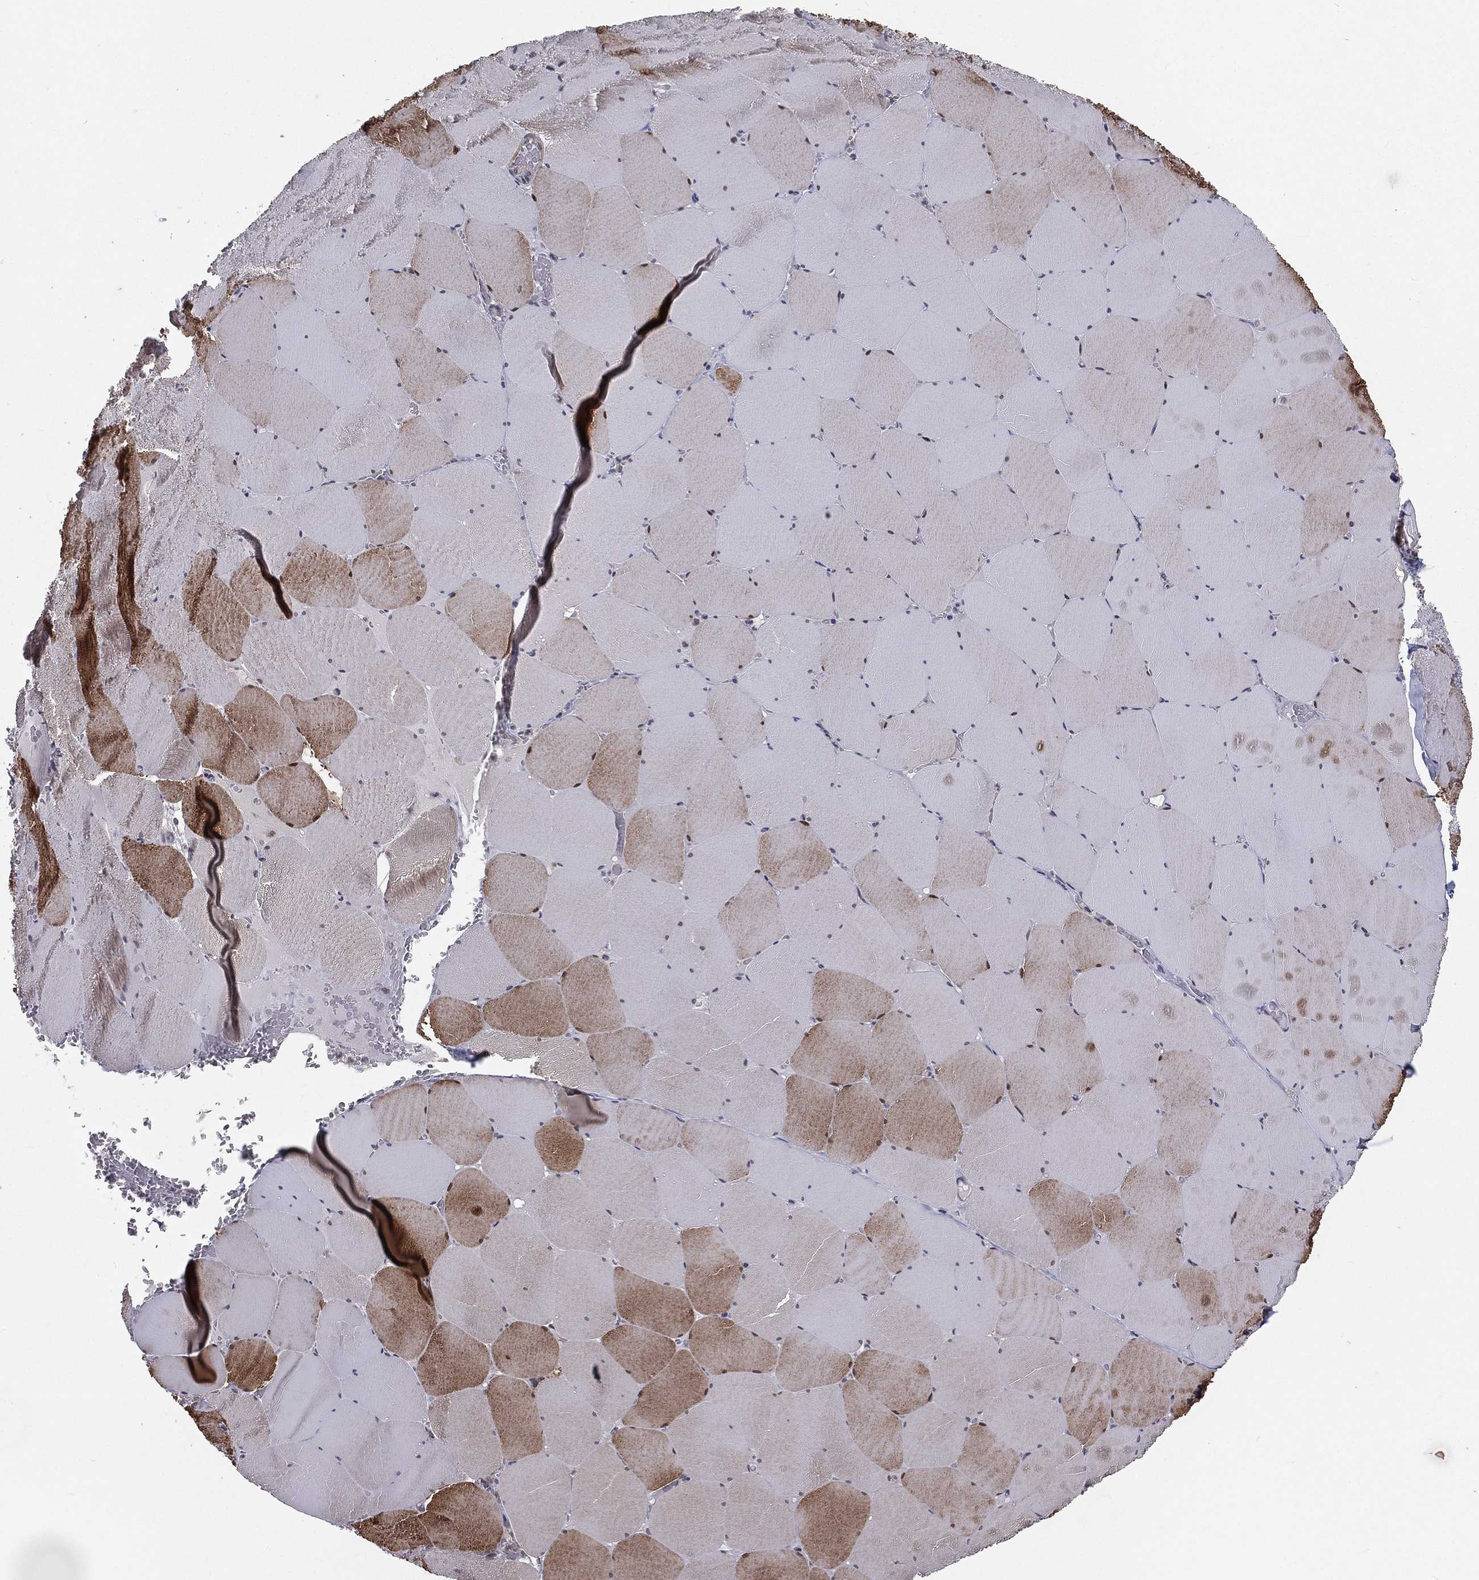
{"staining": {"intensity": "strong", "quantity": "<25%", "location": "cytoplasmic/membranous"}, "tissue": "skeletal muscle", "cell_type": "Myocytes", "image_type": "normal", "snomed": [{"axis": "morphology", "description": "Normal tissue, NOS"}, {"axis": "morphology", "description": "Malignant melanoma, Metastatic site"}, {"axis": "topography", "description": "Skeletal muscle"}], "caption": "Skeletal muscle was stained to show a protein in brown. There is medium levels of strong cytoplasmic/membranous staining in about <25% of myocytes. (DAB IHC with brightfield microscopy, high magnification).", "gene": "MORC2", "patient": {"sex": "male", "age": 50}}